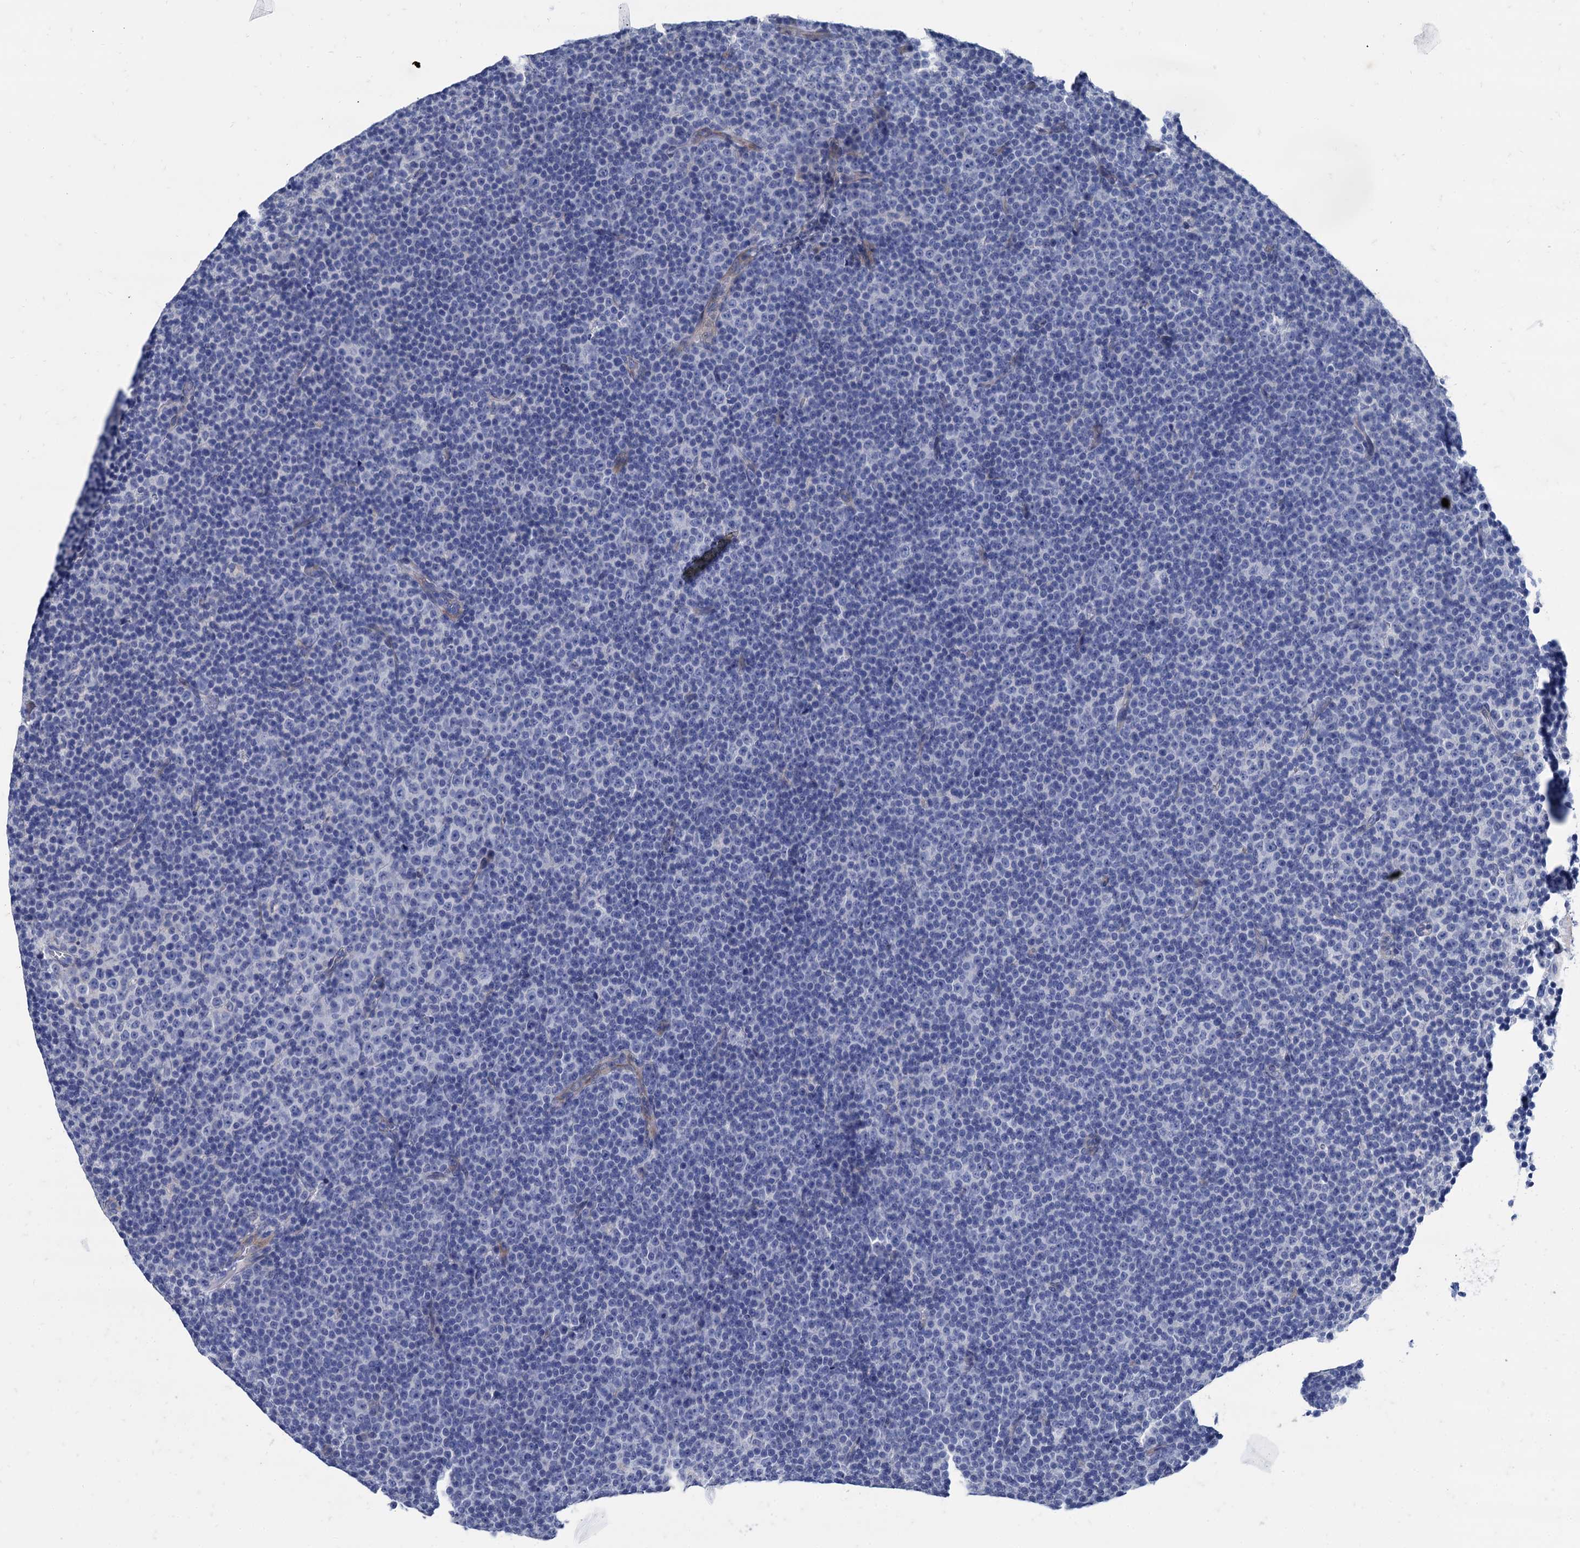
{"staining": {"intensity": "negative", "quantity": "none", "location": "none"}, "tissue": "lymphoma", "cell_type": "Tumor cells", "image_type": "cancer", "snomed": [{"axis": "morphology", "description": "Malignant lymphoma, non-Hodgkin's type, Low grade"}, {"axis": "topography", "description": "Lymph node"}], "caption": "IHC photomicrograph of lymphoma stained for a protein (brown), which reveals no expression in tumor cells.", "gene": "FOXR2", "patient": {"sex": "female", "age": 67}}